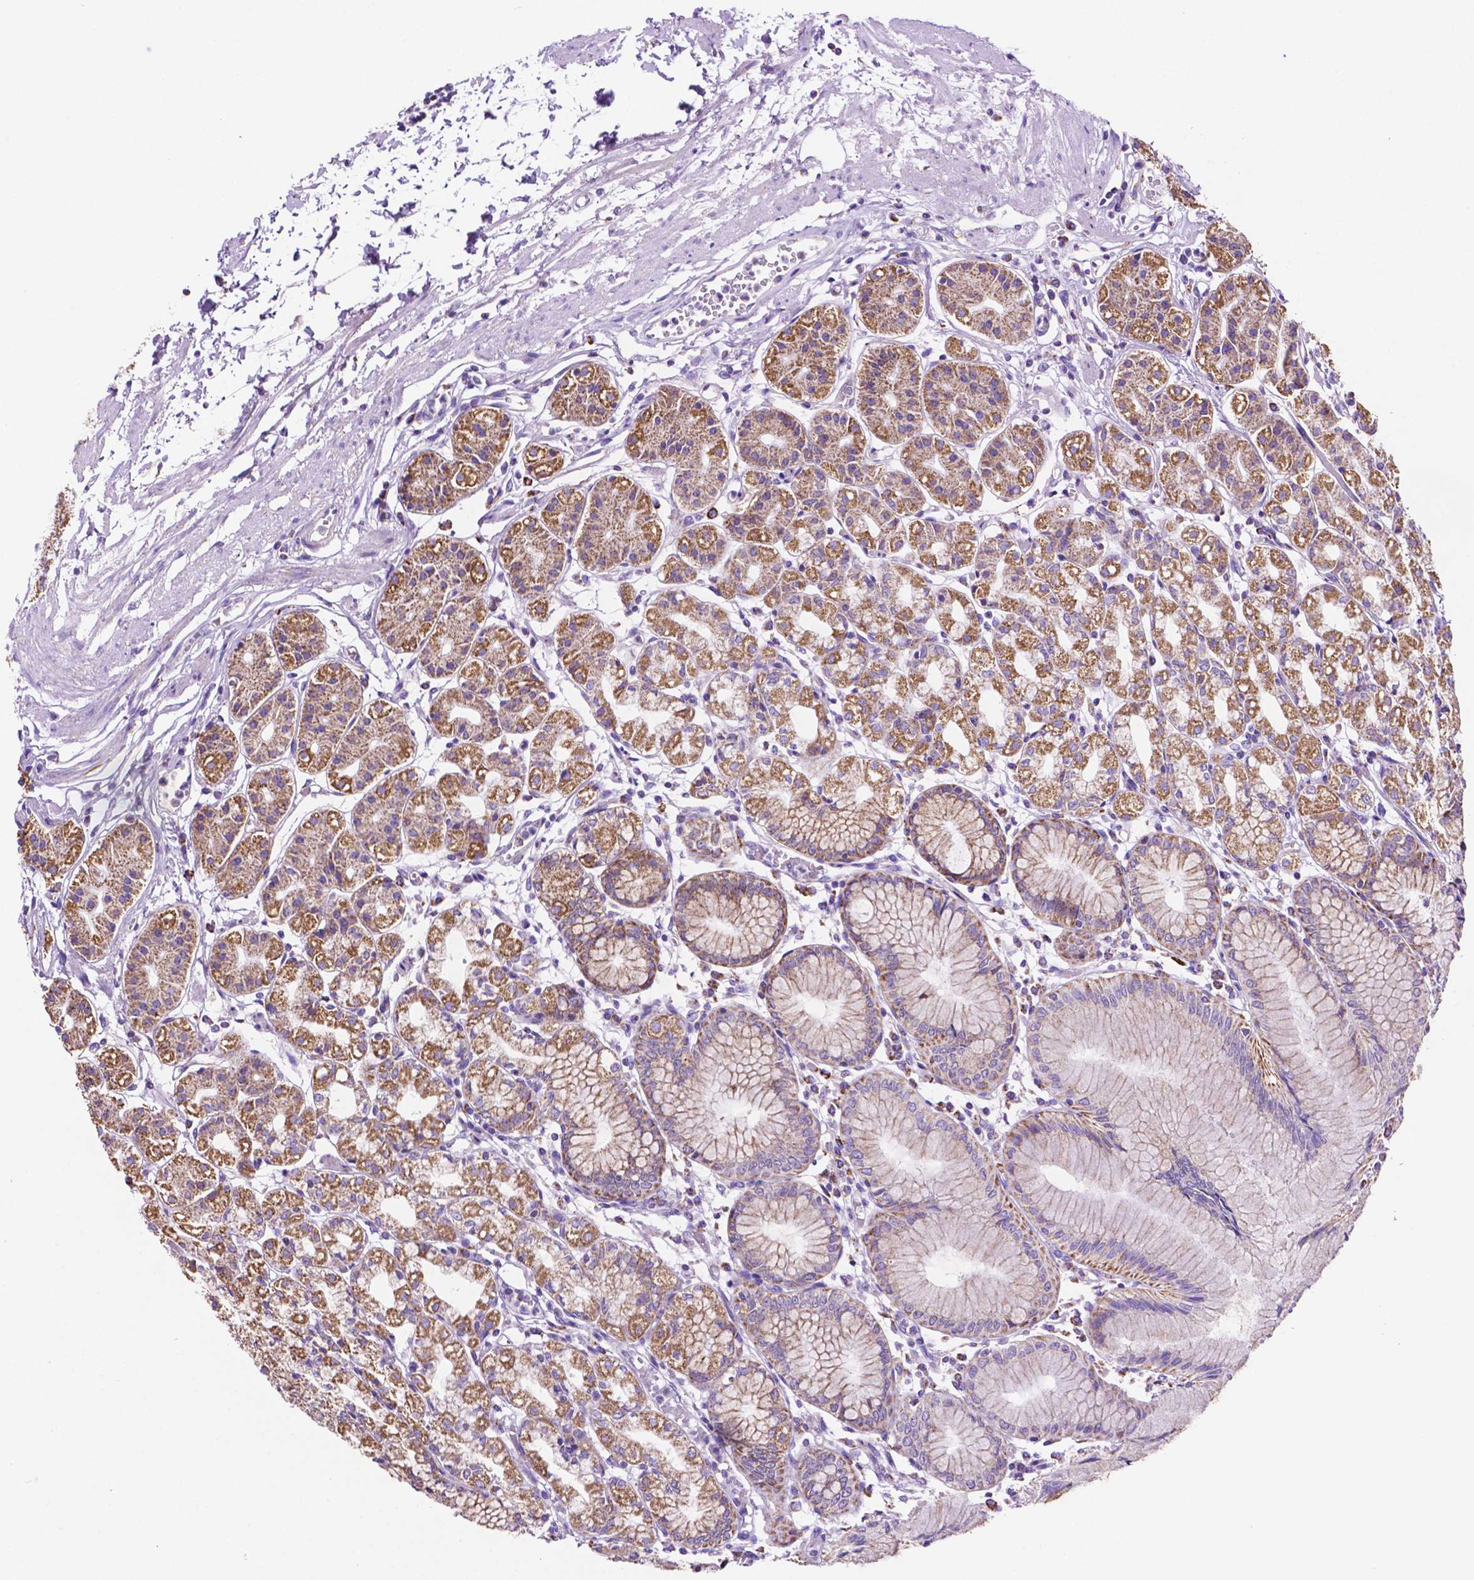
{"staining": {"intensity": "moderate", "quantity": ">75%", "location": "cytoplasmic/membranous"}, "tissue": "stomach", "cell_type": "Glandular cells", "image_type": "normal", "snomed": [{"axis": "morphology", "description": "Normal tissue, NOS"}, {"axis": "topography", "description": "Skeletal muscle"}, {"axis": "topography", "description": "Stomach"}], "caption": "Immunohistochemistry of normal human stomach displays medium levels of moderate cytoplasmic/membranous staining in approximately >75% of glandular cells.", "gene": "GDPD5", "patient": {"sex": "female", "age": 57}}